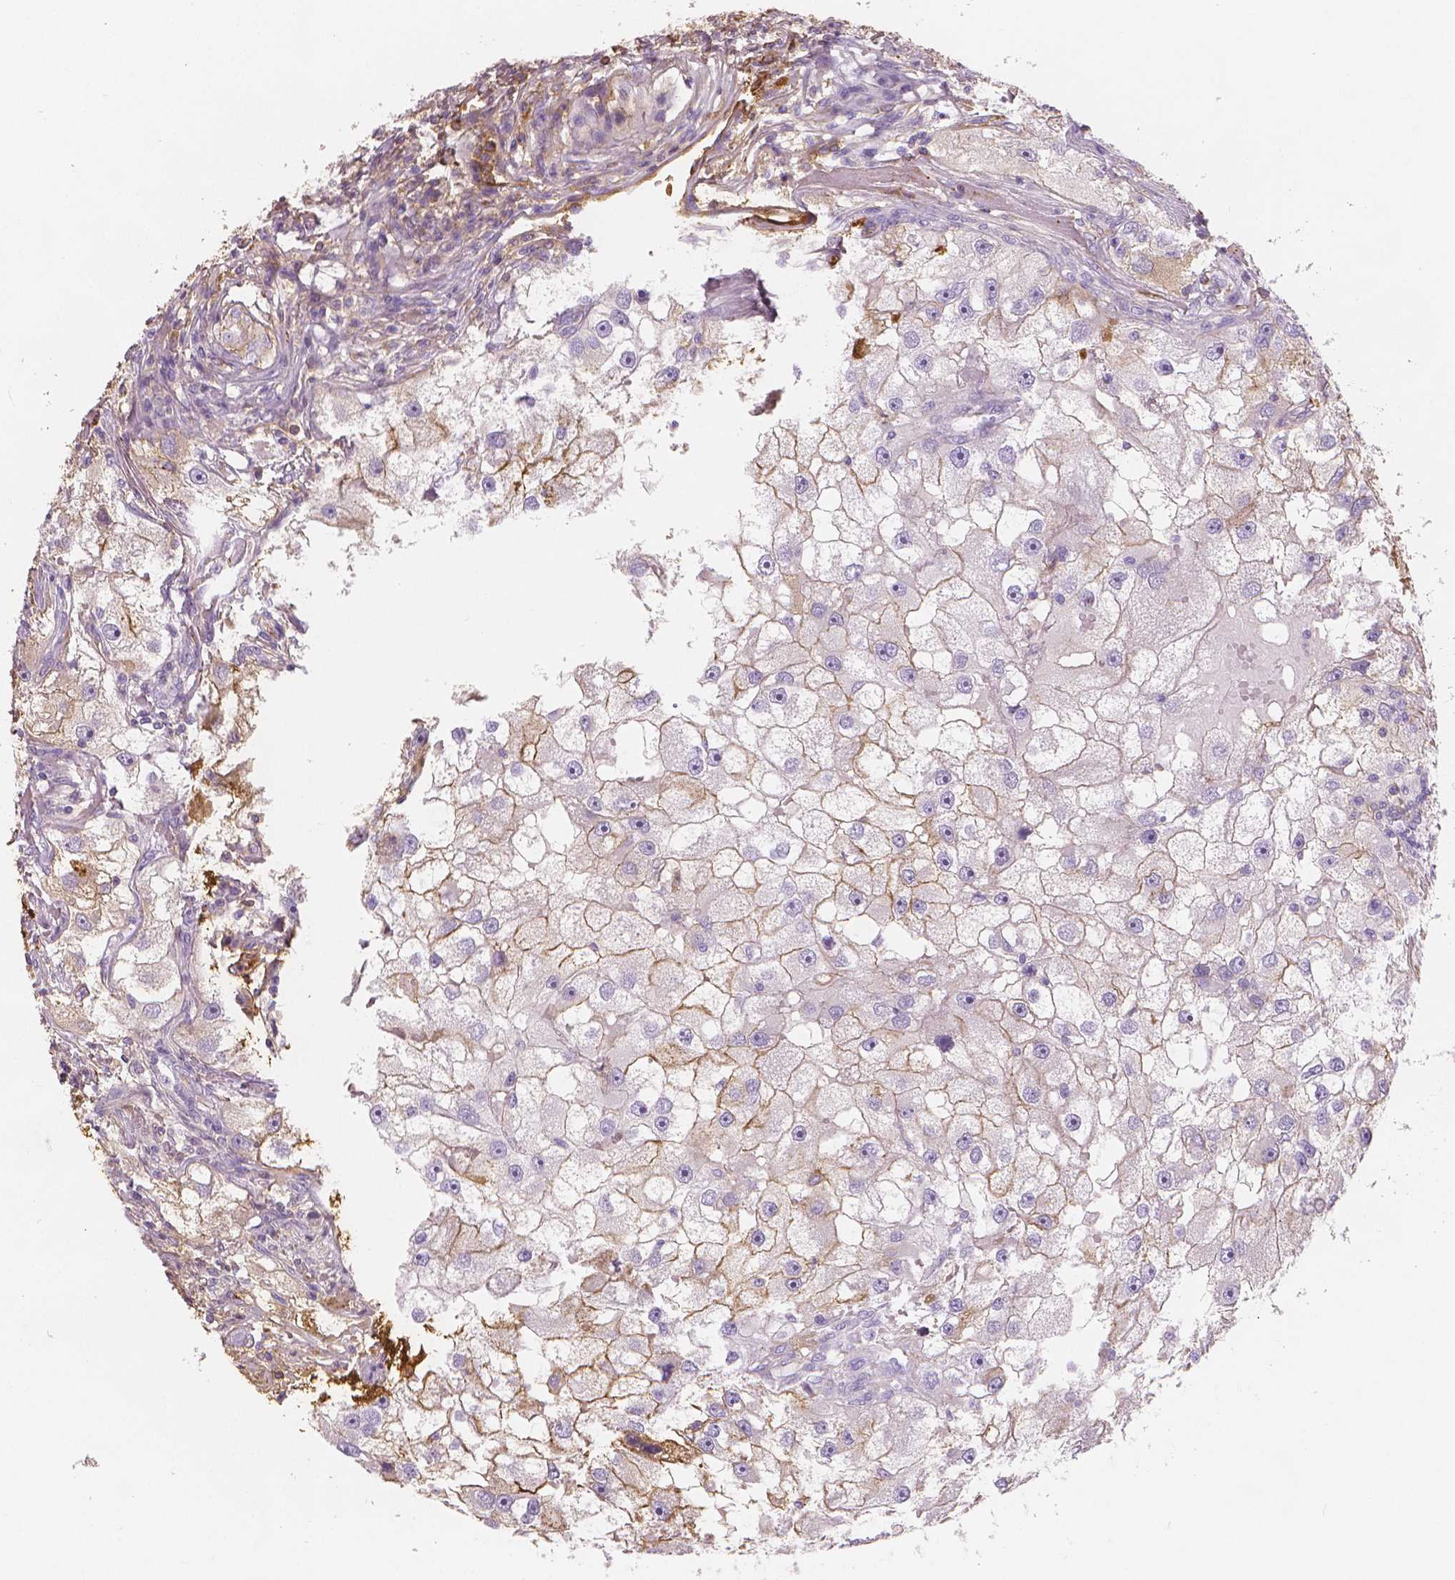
{"staining": {"intensity": "moderate", "quantity": "<25%", "location": "cytoplasmic/membranous"}, "tissue": "renal cancer", "cell_type": "Tumor cells", "image_type": "cancer", "snomed": [{"axis": "morphology", "description": "Adenocarcinoma, NOS"}, {"axis": "topography", "description": "Kidney"}], "caption": "Protein analysis of renal cancer (adenocarcinoma) tissue shows moderate cytoplasmic/membranous staining in about <25% of tumor cells.", "gene": "APOA4", "patient": {"sex": "male", "age": 63}}